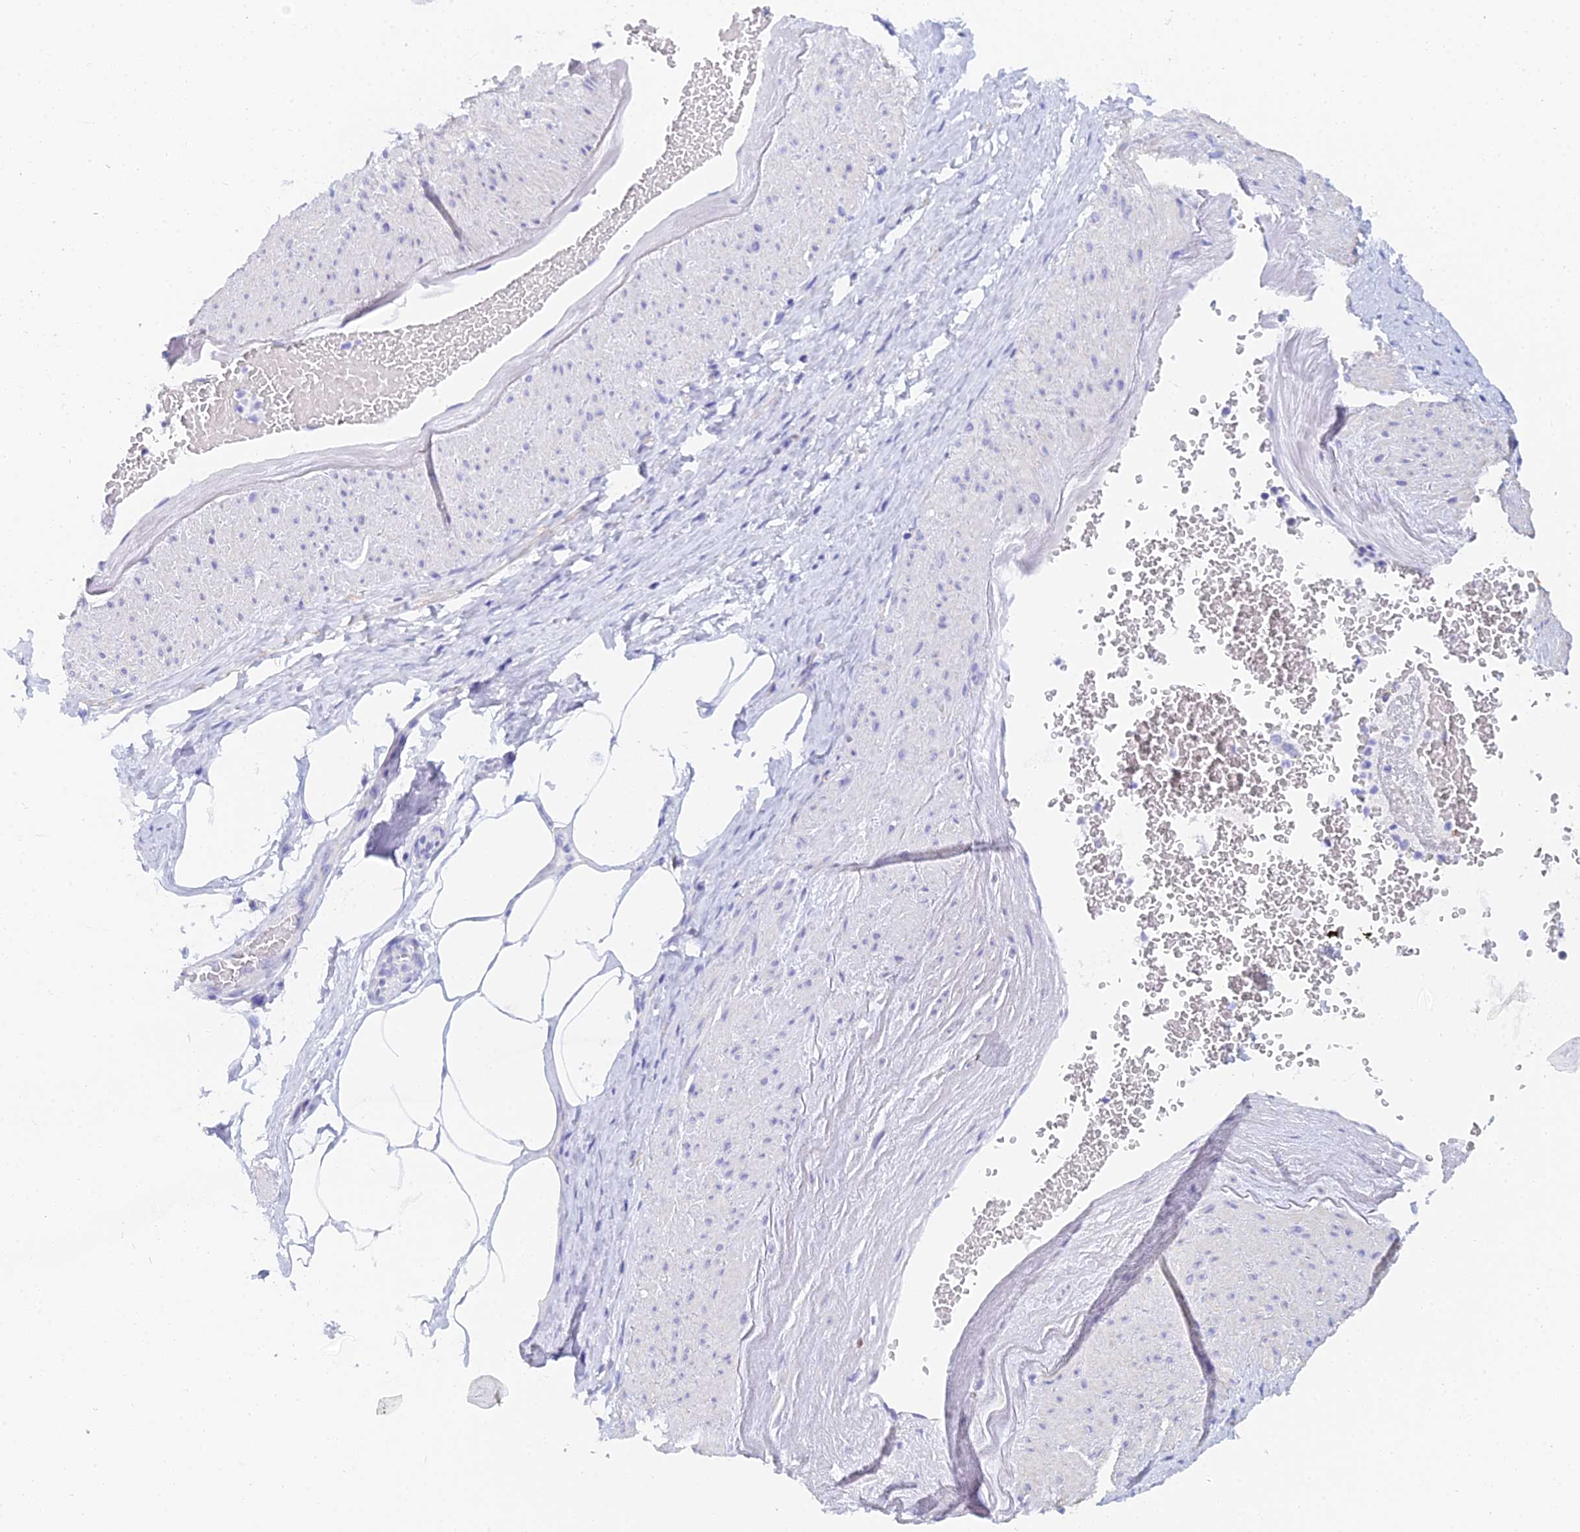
{"staining": {"intensity": "negative", "quantity": "none", "location": "none"}, "tissue": "adipose tissue", "cell_type": "Adipocytes", "image_type": "normal", "snomed": [{"axis": "morphology", "description": "Normal tissue, NOS"}, {"axis": "morphology", "description": "Adenocarcinoma, Low grade"}, {"axis": "topography", "description": "Prostate"}, {"axis": "topography", "description": "Peripheral nerve tissue"}], "caption": "Immunohistochemical staining of benign adipose tissue displays no significant positivity in adipocytes. The staining is performed using DAB (3,3'-diaminobenzidine) brown chromogen with nuclei counter-stained in using hematoxylin.", "gene": "MCM2", "patient": {"sex": "male", "age": 63}}